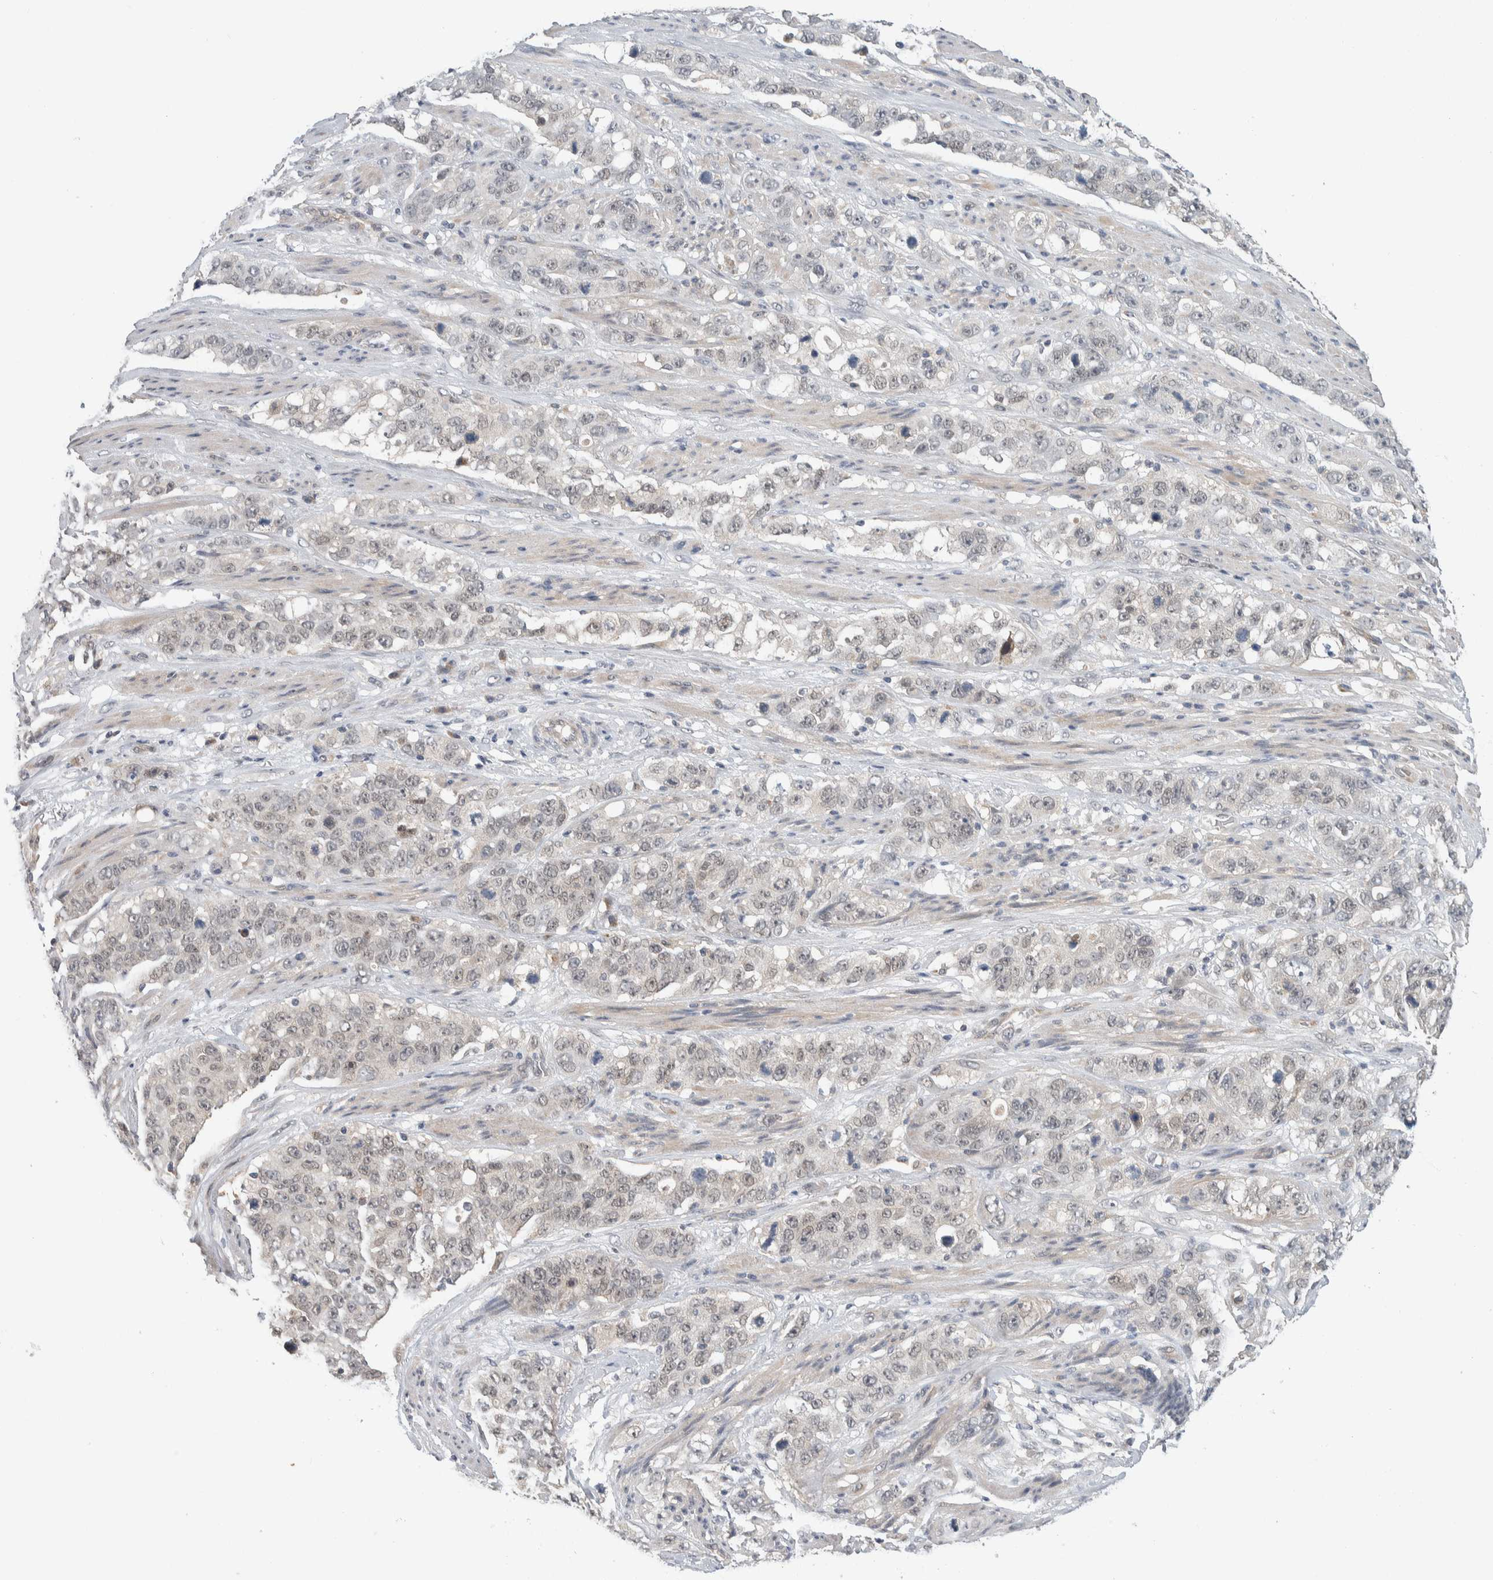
{"staining": {"intensity": "negative", "quantity": "none", "location": "none"}, "tissue": "stomach cancer", "cell_type": "Tumor cells", "image_type": "cancer", "snomed": [{"axis": "morphology", "description": "Adenocarcinoma, NOS"}, {"axis": "topography", "description": "Stomach"}], "caption": "DAB immunohistochemical staining of human stomach adenocarcinoma exhibits no significant positivity in tumor cells.", "gene": "SHPK", "patient": {"sex": "male", "age": 48}}